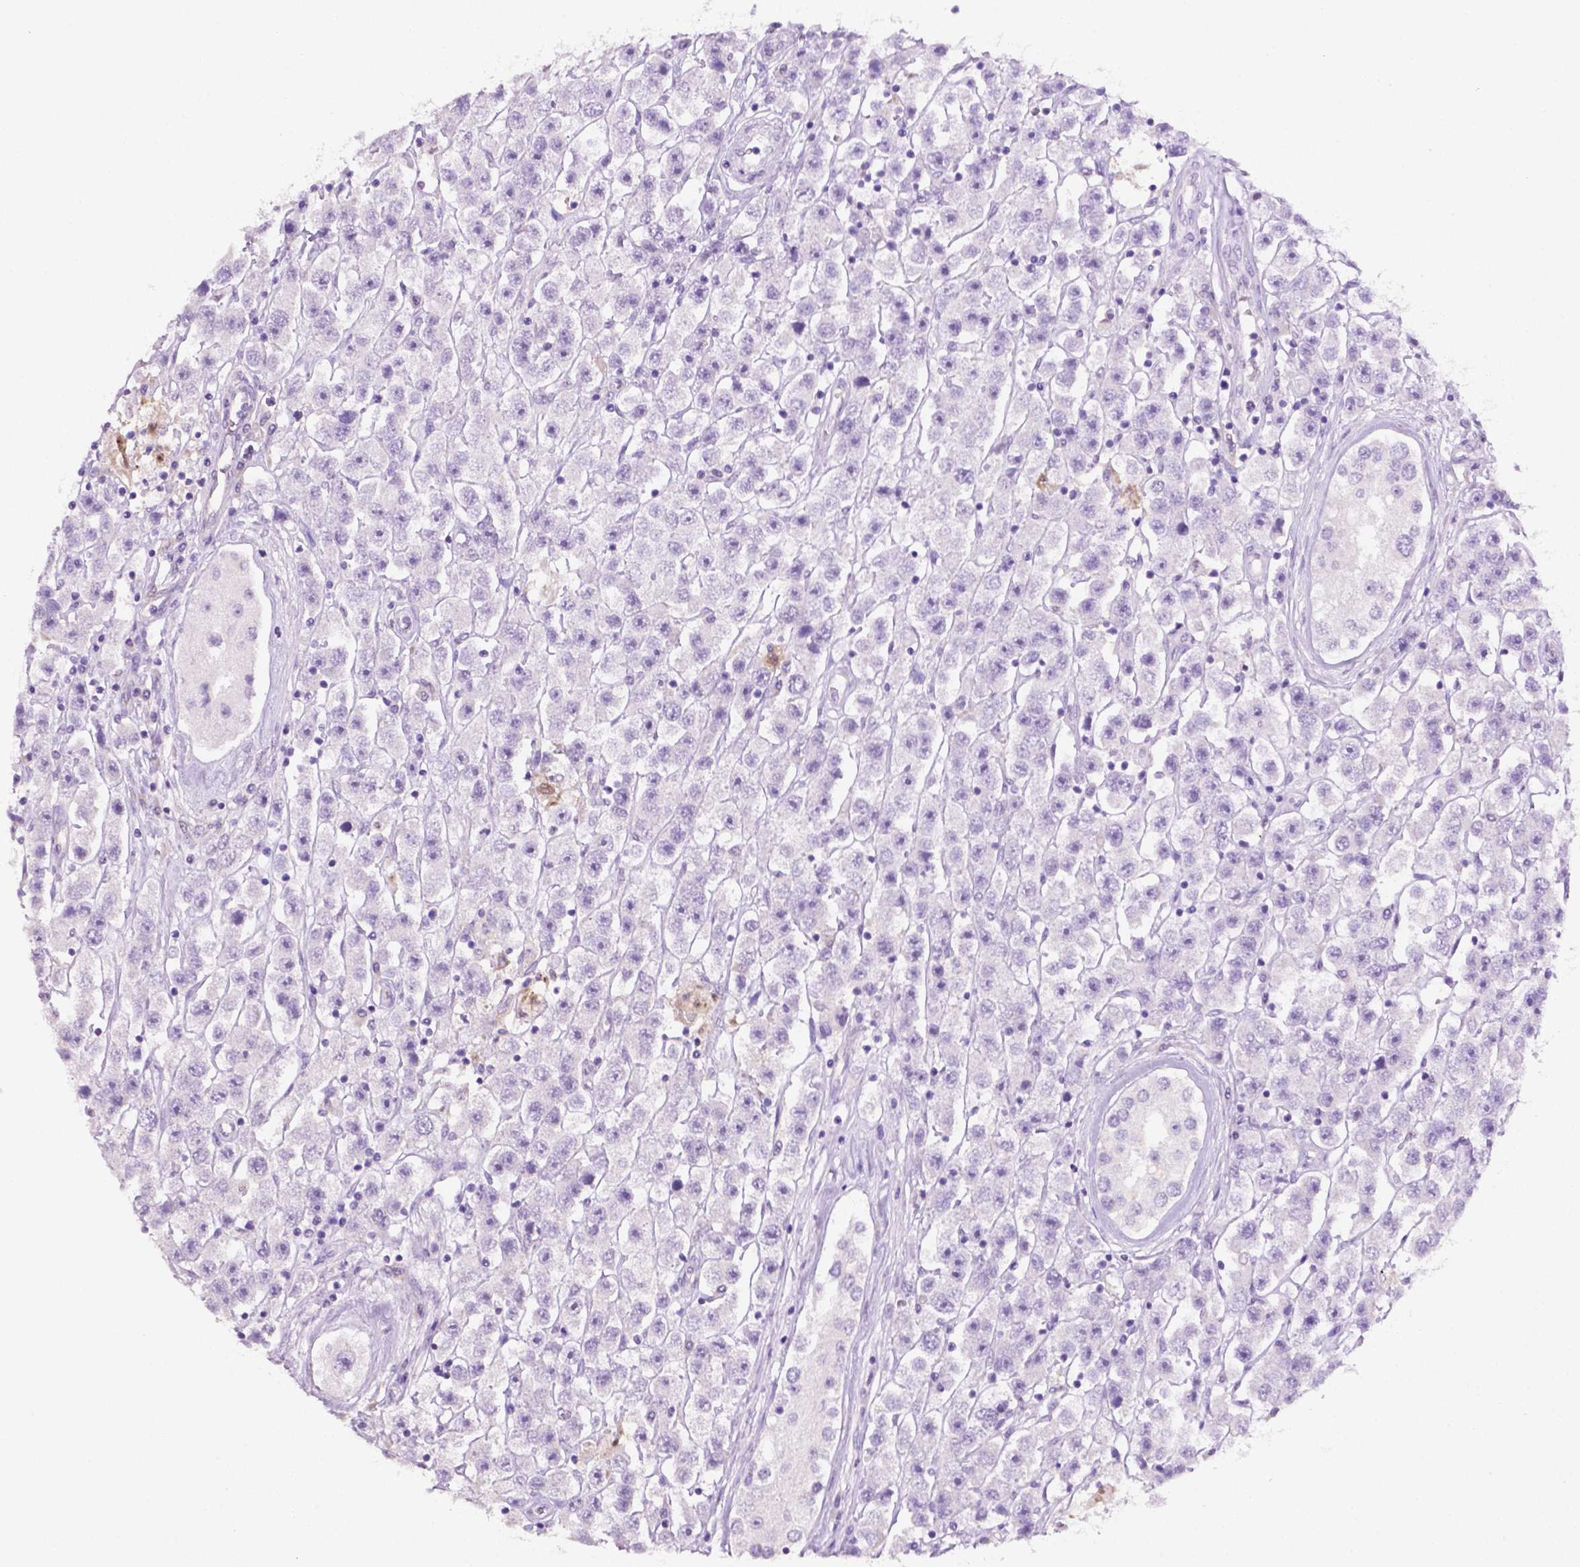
{"staining": {"intensity": "negative", "quantity": "none", "location": "none"}, "tissue": "testis cancer", "cell_type": "Tumor cells", "image_type": "cancer", "snomed": [{"axis": "morphology", "description": "Seminoma, NOS"}, {"axis": "topography", "description": "Testis"}], "caption": "DAB (3,3'-diaminobenzidine) immunohistochemical staining of seminoma (testis) exhibits no significant positivity in tumor cells.", "gene": "PHGR1", "patient": {"sex": "male", "age": 45}}